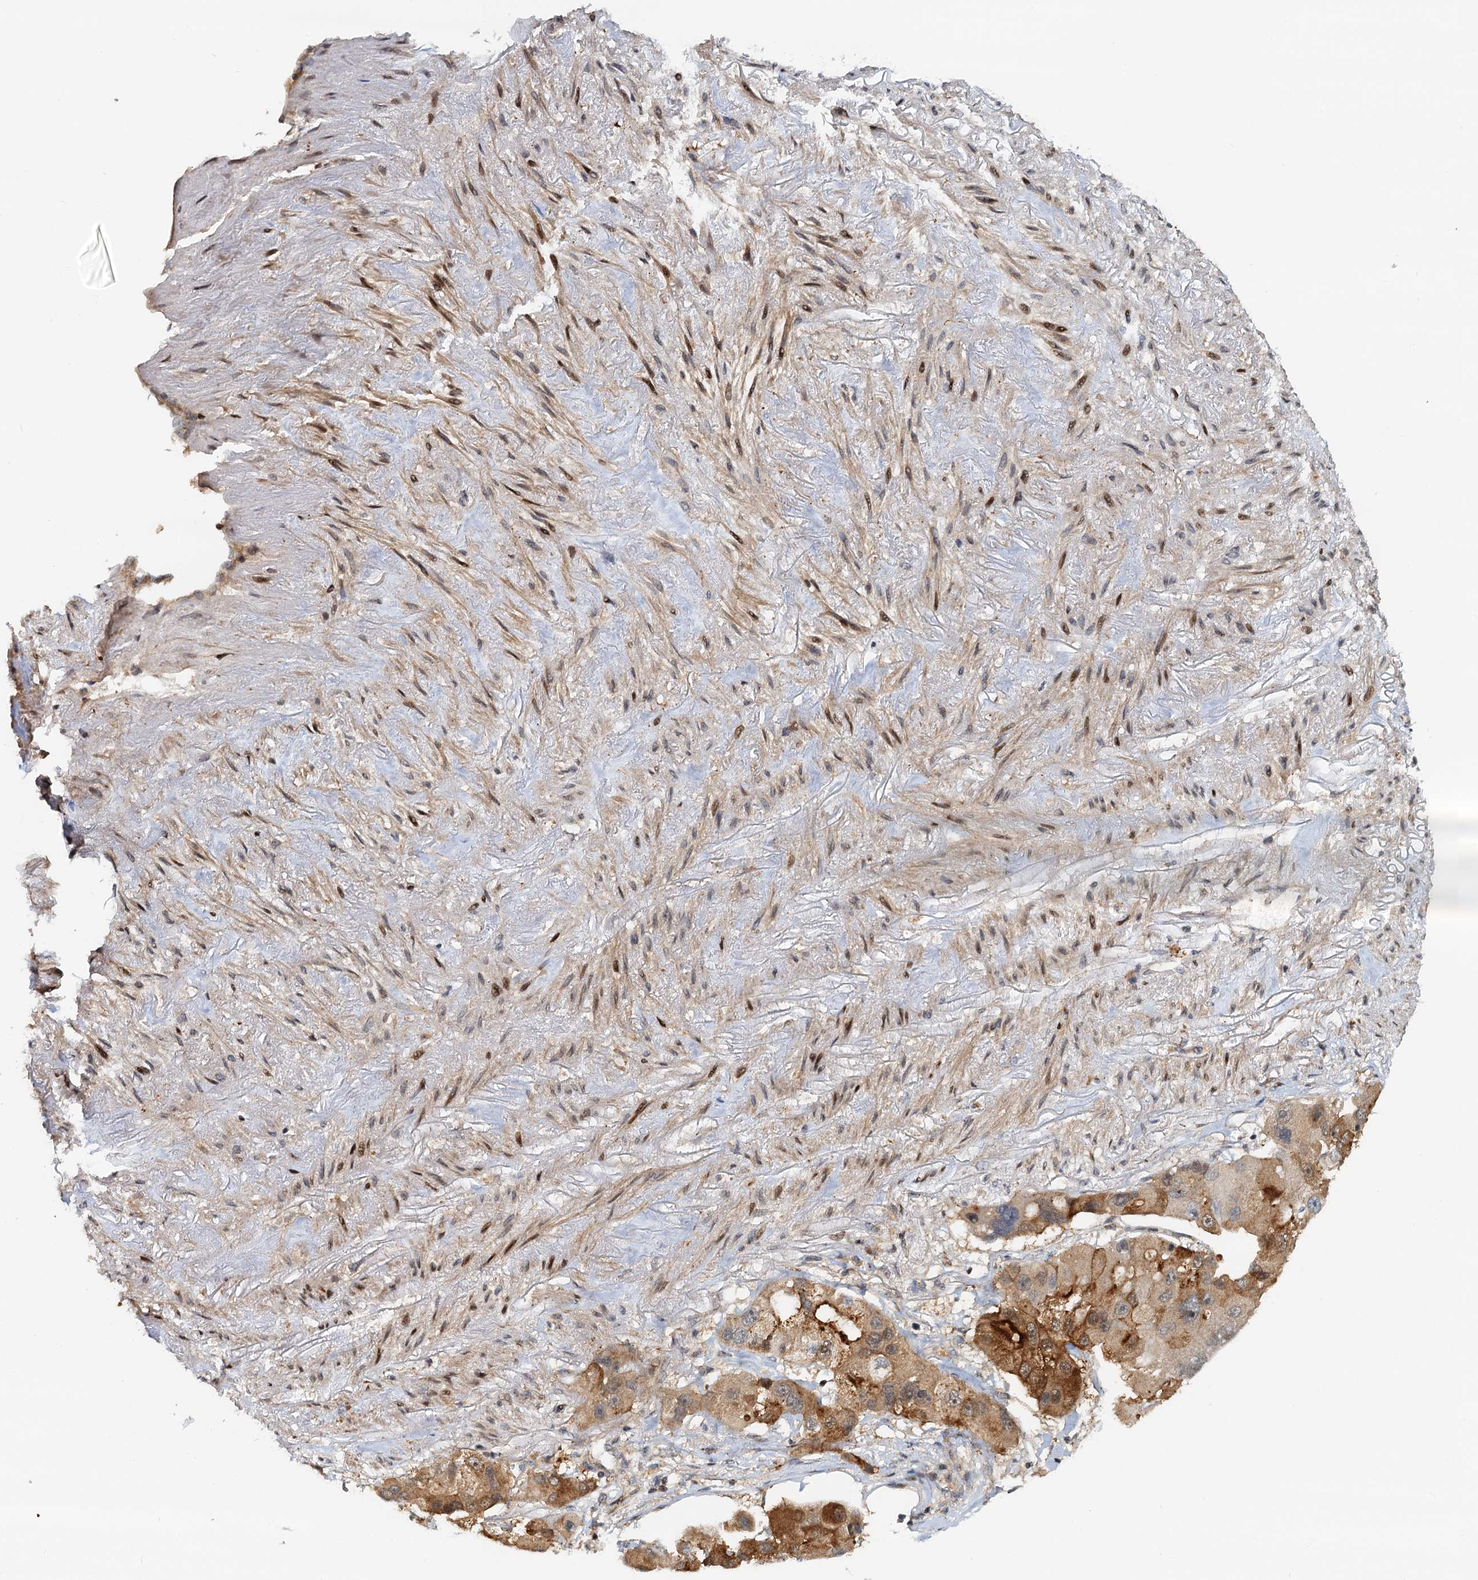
{"staining": {"intensity": "moderate", "quantity": ">75%", "location": "cytoplasmic/membranous"}, "tissue": "lung cancer", "cell_type": "Tumor cells", "image_type": "cancer", "snomed": [{"axis": "morphology", "description": "Adenocarcinoma, NOS"}, {"axis": "topography", "description": "Lung"}], "caption": "The image displays a brown stain indicating the presence of a protein in the cytoplasmic/membranous of tumor cells in lung cancer (adenocarcinoma).", "gene": "TOLLIP", "patient": {"sex": "female", "age": 54}}